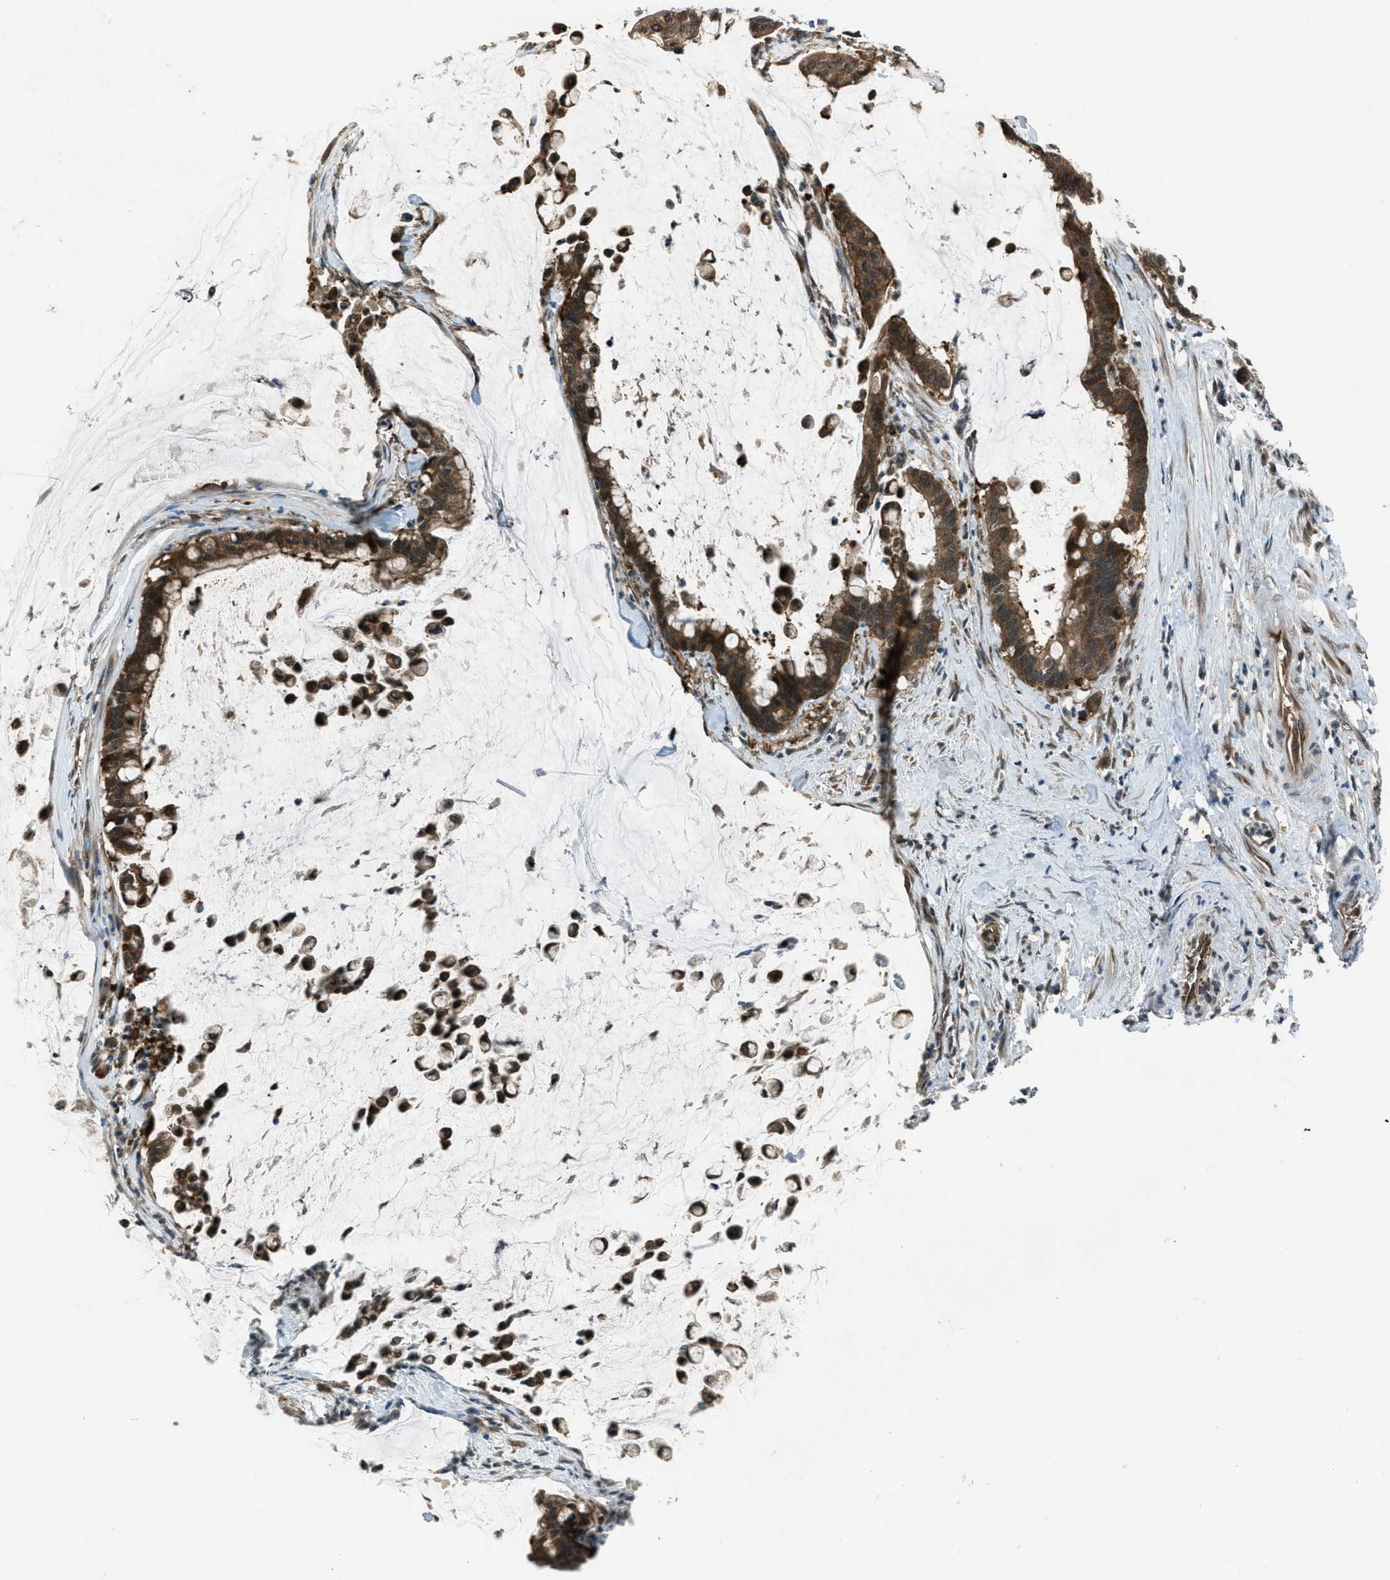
{"staining": {"intensity": "moderate", "quantity": ">75%", "location": "cytoplasmic/membranous"}, "tissue": "pancreatic cancer", "cell_type": "Tumor cells", "image_type": "cancer", "snomed": [{"axis": "morphology", "description": "Adenocarcinoma, NOS"}, {"axis": "topography", "description": "Pancreas"}], "caption": "This is a micrograph of IHC staining of adenocarcinoma (pancreatic), which shows moderate positivity in the cytoplasmic/membranous of tumor cells.", "gene": "ASAP2", "patient": {"sex": "male", "age": 41}}